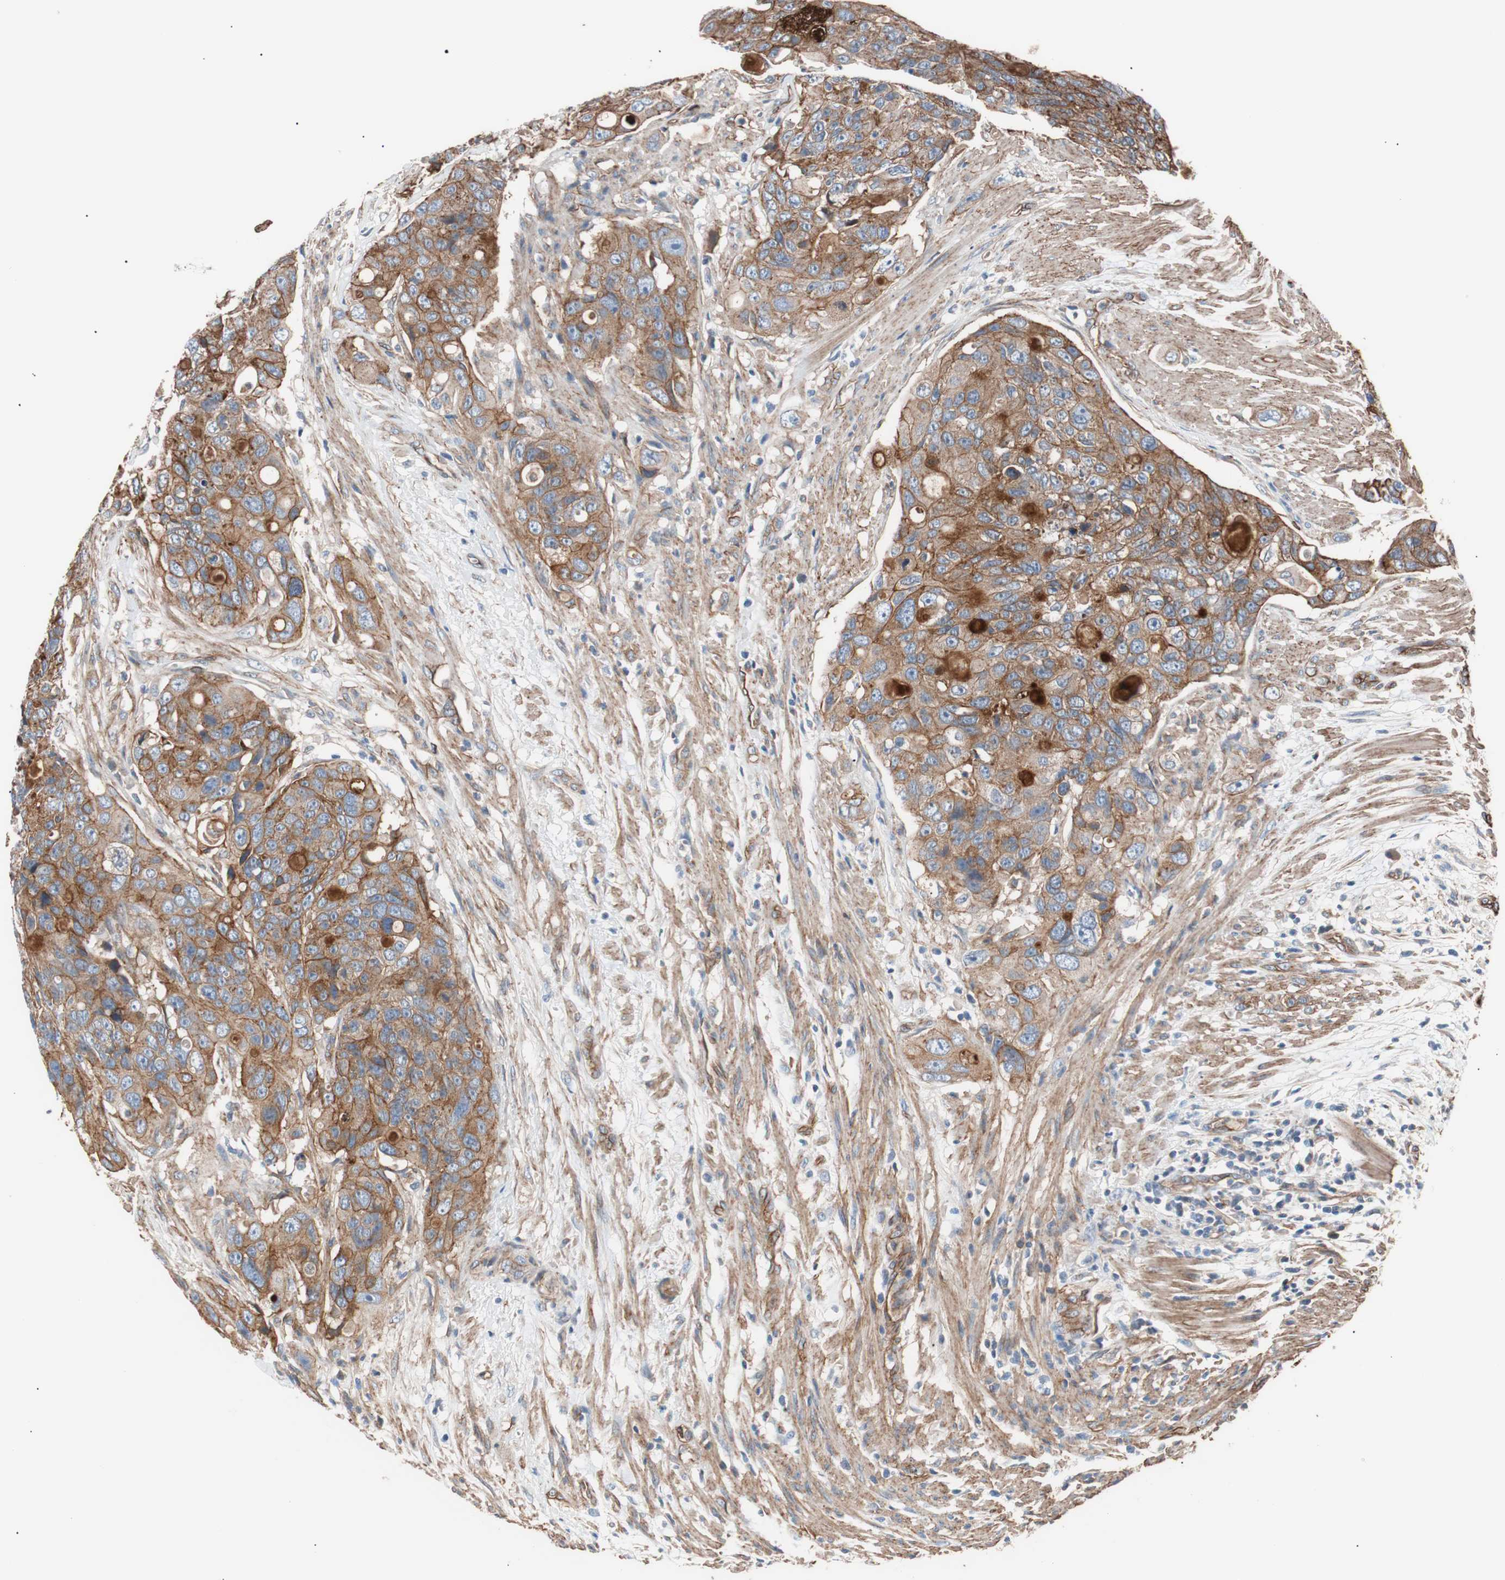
{"staining": {"intensity": "moderate", "quantity": ">75%", "location": "cytoplasmic/membranous"}, "tissue": "colorectal cancer", "cell_type": "Tumor cells", "image_type": "cancer", "snomed": [{"axis": "morphology", "description": "Adenocarcinoma, NOS"}, {"axis": "topography", "description": "Colon"}], "caption": "Immunohistochemistry (IHC) of human colorectal cancer (adenocarcinoma) shows medium levels of moderate cytoplasmic/membranous expression in about >75% of tumor cells. Nuclei are stained in blue.", "gene": "SPINT1", "patient": {"sex": "female", "age": 57}}